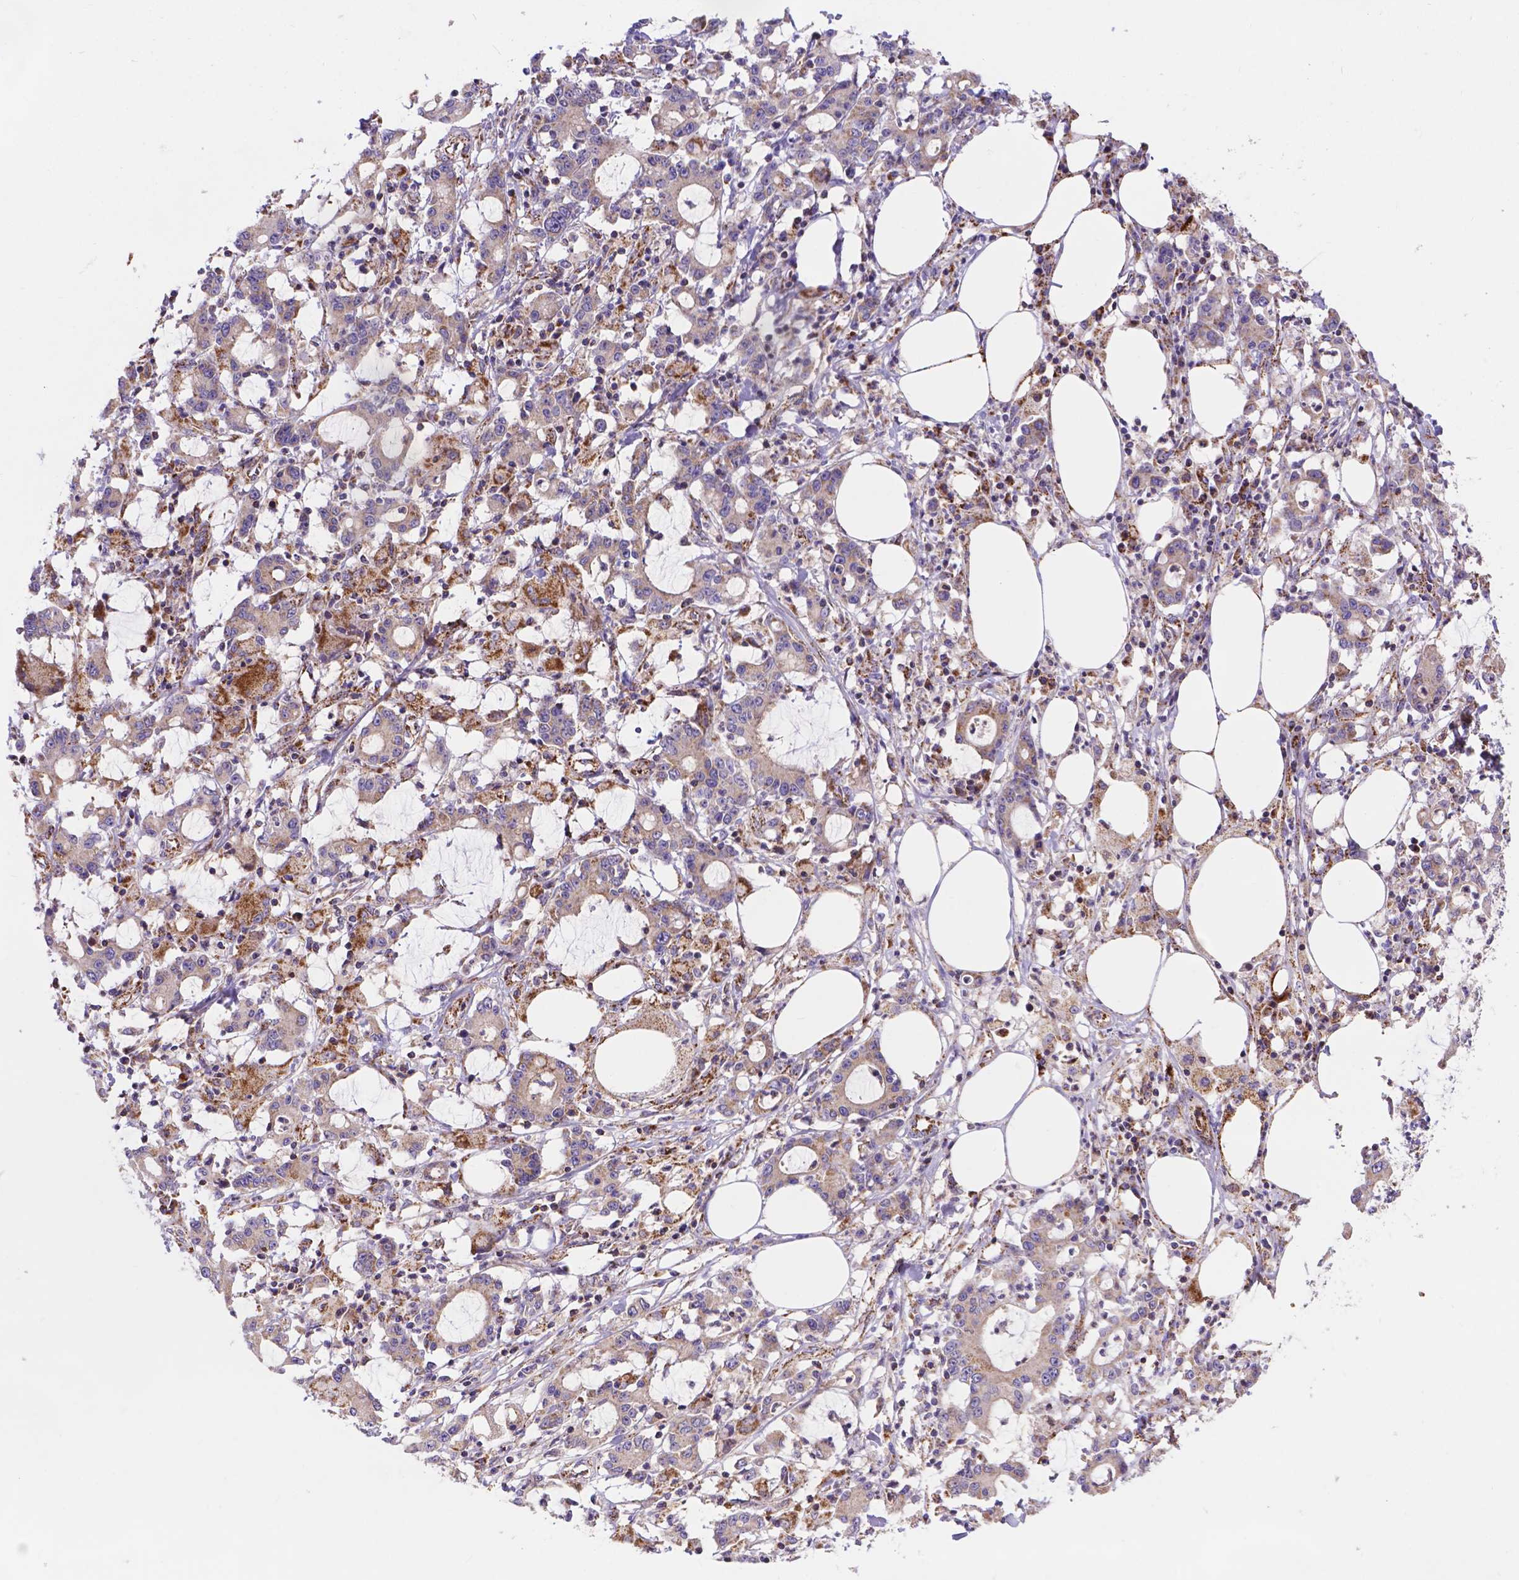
{"staining": {"intensity": "moderate", "quantity": "<25%", "location": "cytoplasmic/membranous"}, "tissue": "stomach cancer", "cell_type": "Tumor cells", "image_type": "cancer", "snomed": [{"axis": "morphology", "description": "Adenocarcinoma, NOS"}, {"axis": "topography", "description": "Stomach, upper"}], "caption": "Tumor cells display moderate cytoplasmic/membranous positivity in approximately <25% of cells in adenocarcinoma (stomach).", "gene": "AK3", "patient": {"sex": "male", "age": 68}}